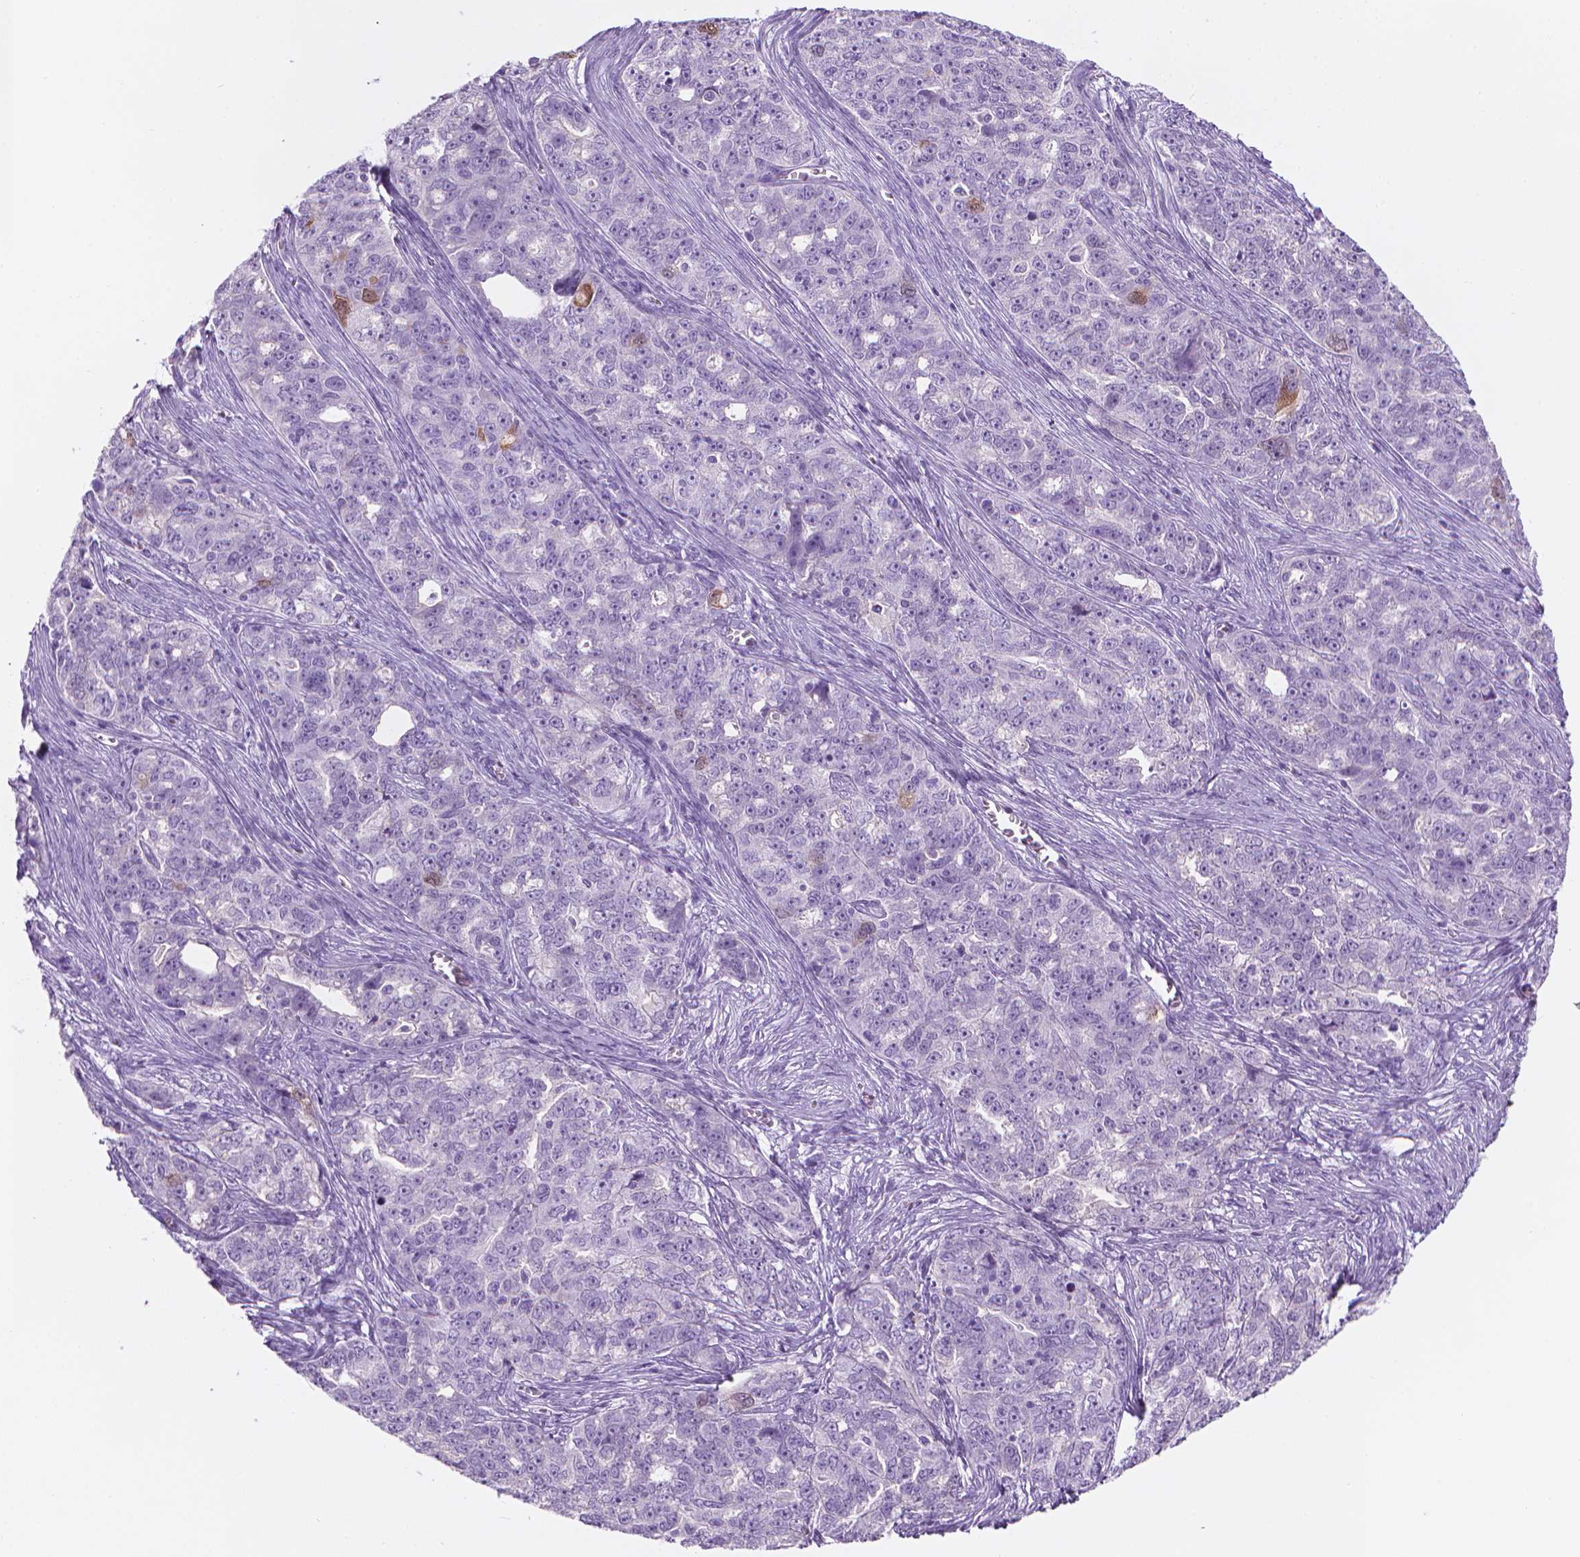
{"staining": {"intensity": "negative", "quantity": "none", "location": "none"}, "tissue": "ovarian cancer", "cell_type": "Tumor cells", "image_type": "cancer", "snomed": [{"axis": "morphology", "description": "Cystadenocarcinoma, serous, NOS"}, {"axis": "topography", "description": "Ovary"}], "caption": "Protein analysis of ovarian serous cystadenocarcinoma demonstrates no significant staining in tumor cells.", "gene": "TTC29", "patient": {"sex": "female", "age": 51}}